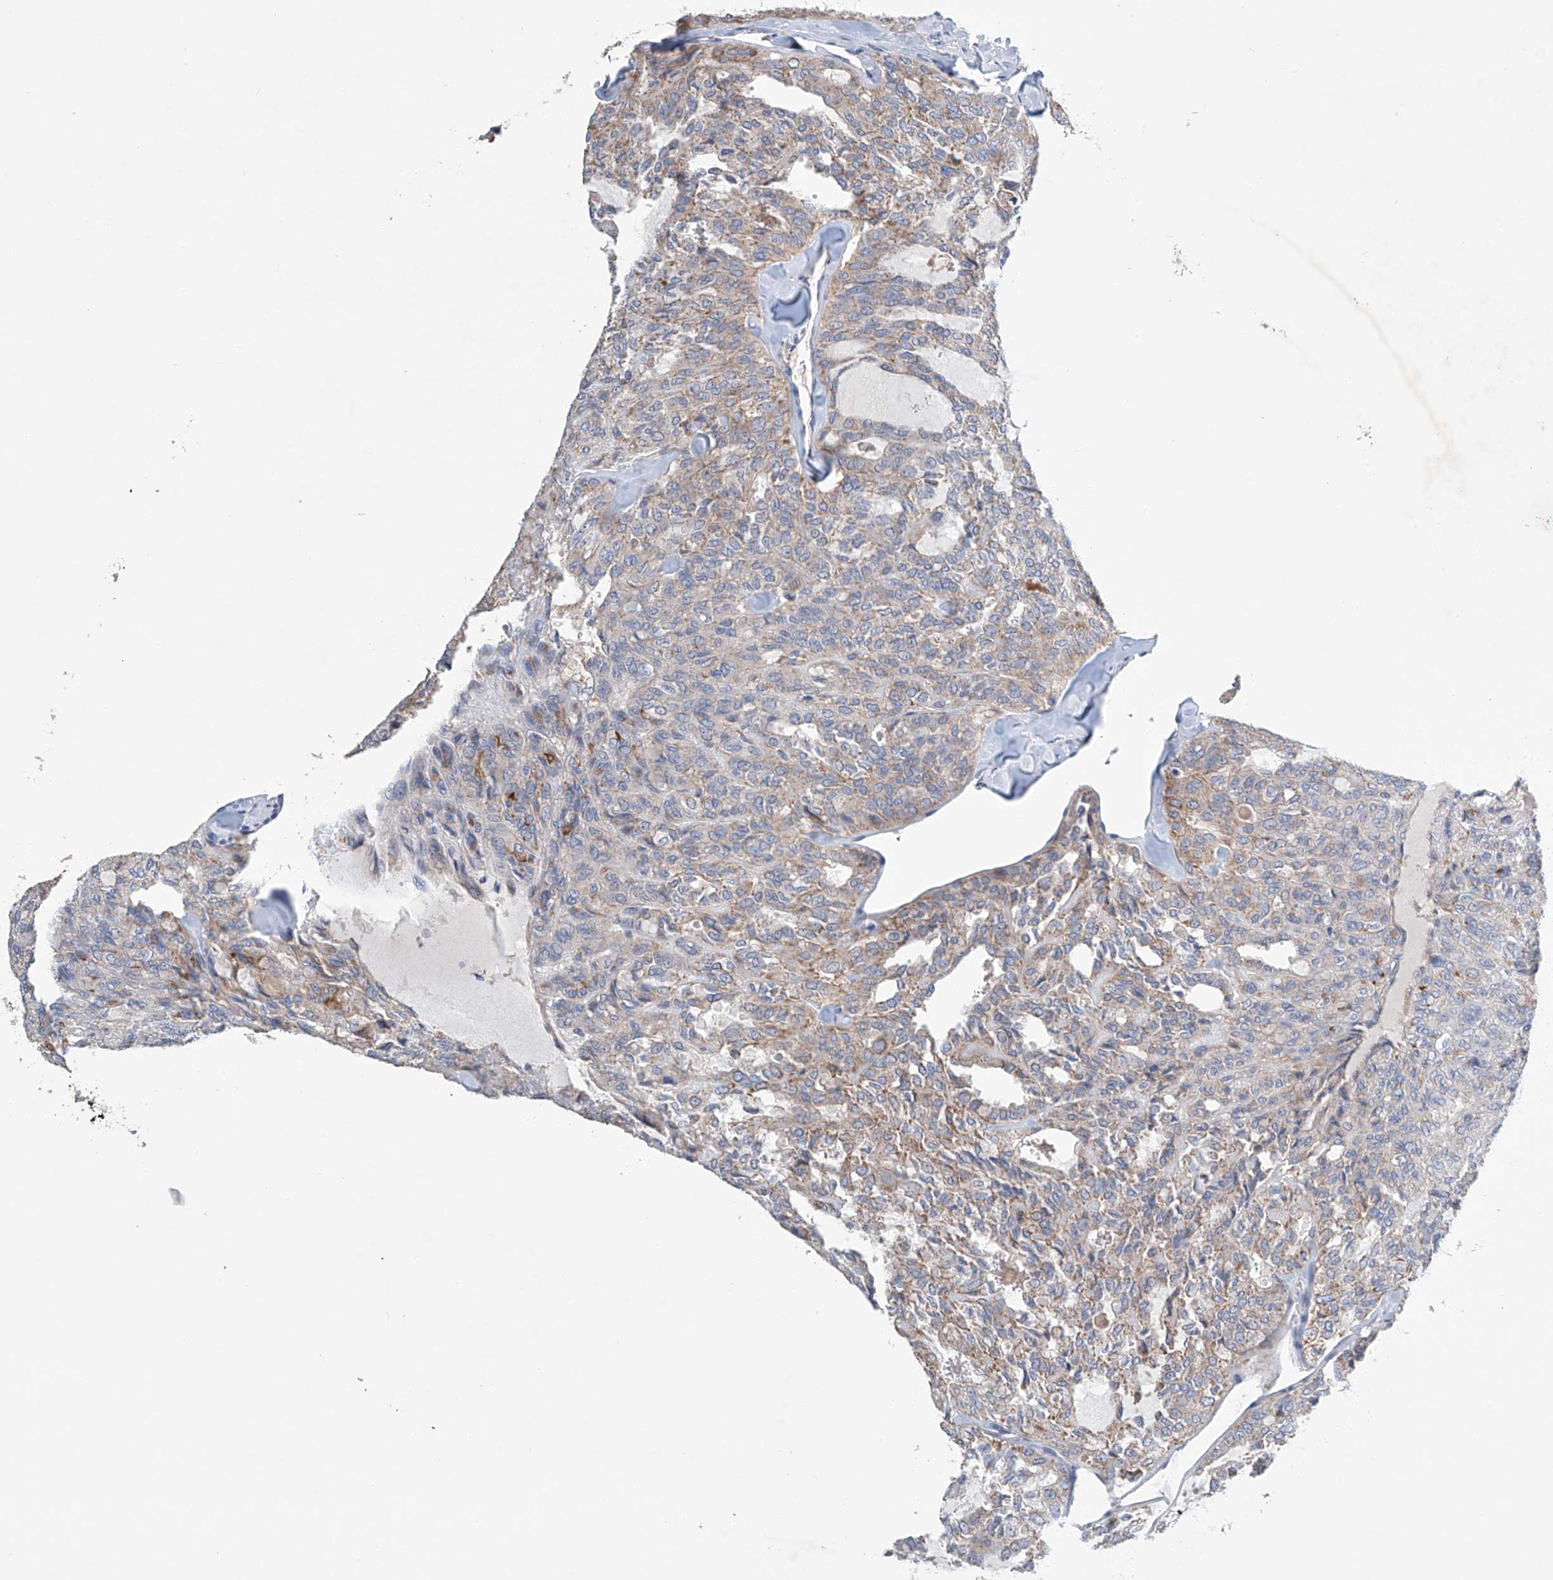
{"staining": {"intensity": "moderate", "quantity": "<25%", "location": "cytoplasmic/membranous"}, "tissue": "thyroid cancer", "cell_type": "Tumor cells", "image_type": "cancer", "snomed": [{"axis": "morphology", "description": "Follicular adenoma carcinoma, NOS"}, {"axis": "topography", "description": "Thyroid gland"}], "caption": "A brown stain highlights moderate cytoplasmic/membranous positivity of a protein in human follicular adenoma carcinoma (thyroid) tumor cells.", "gene": "GPC4", "patient": {"sex": "male", "age": 75}}